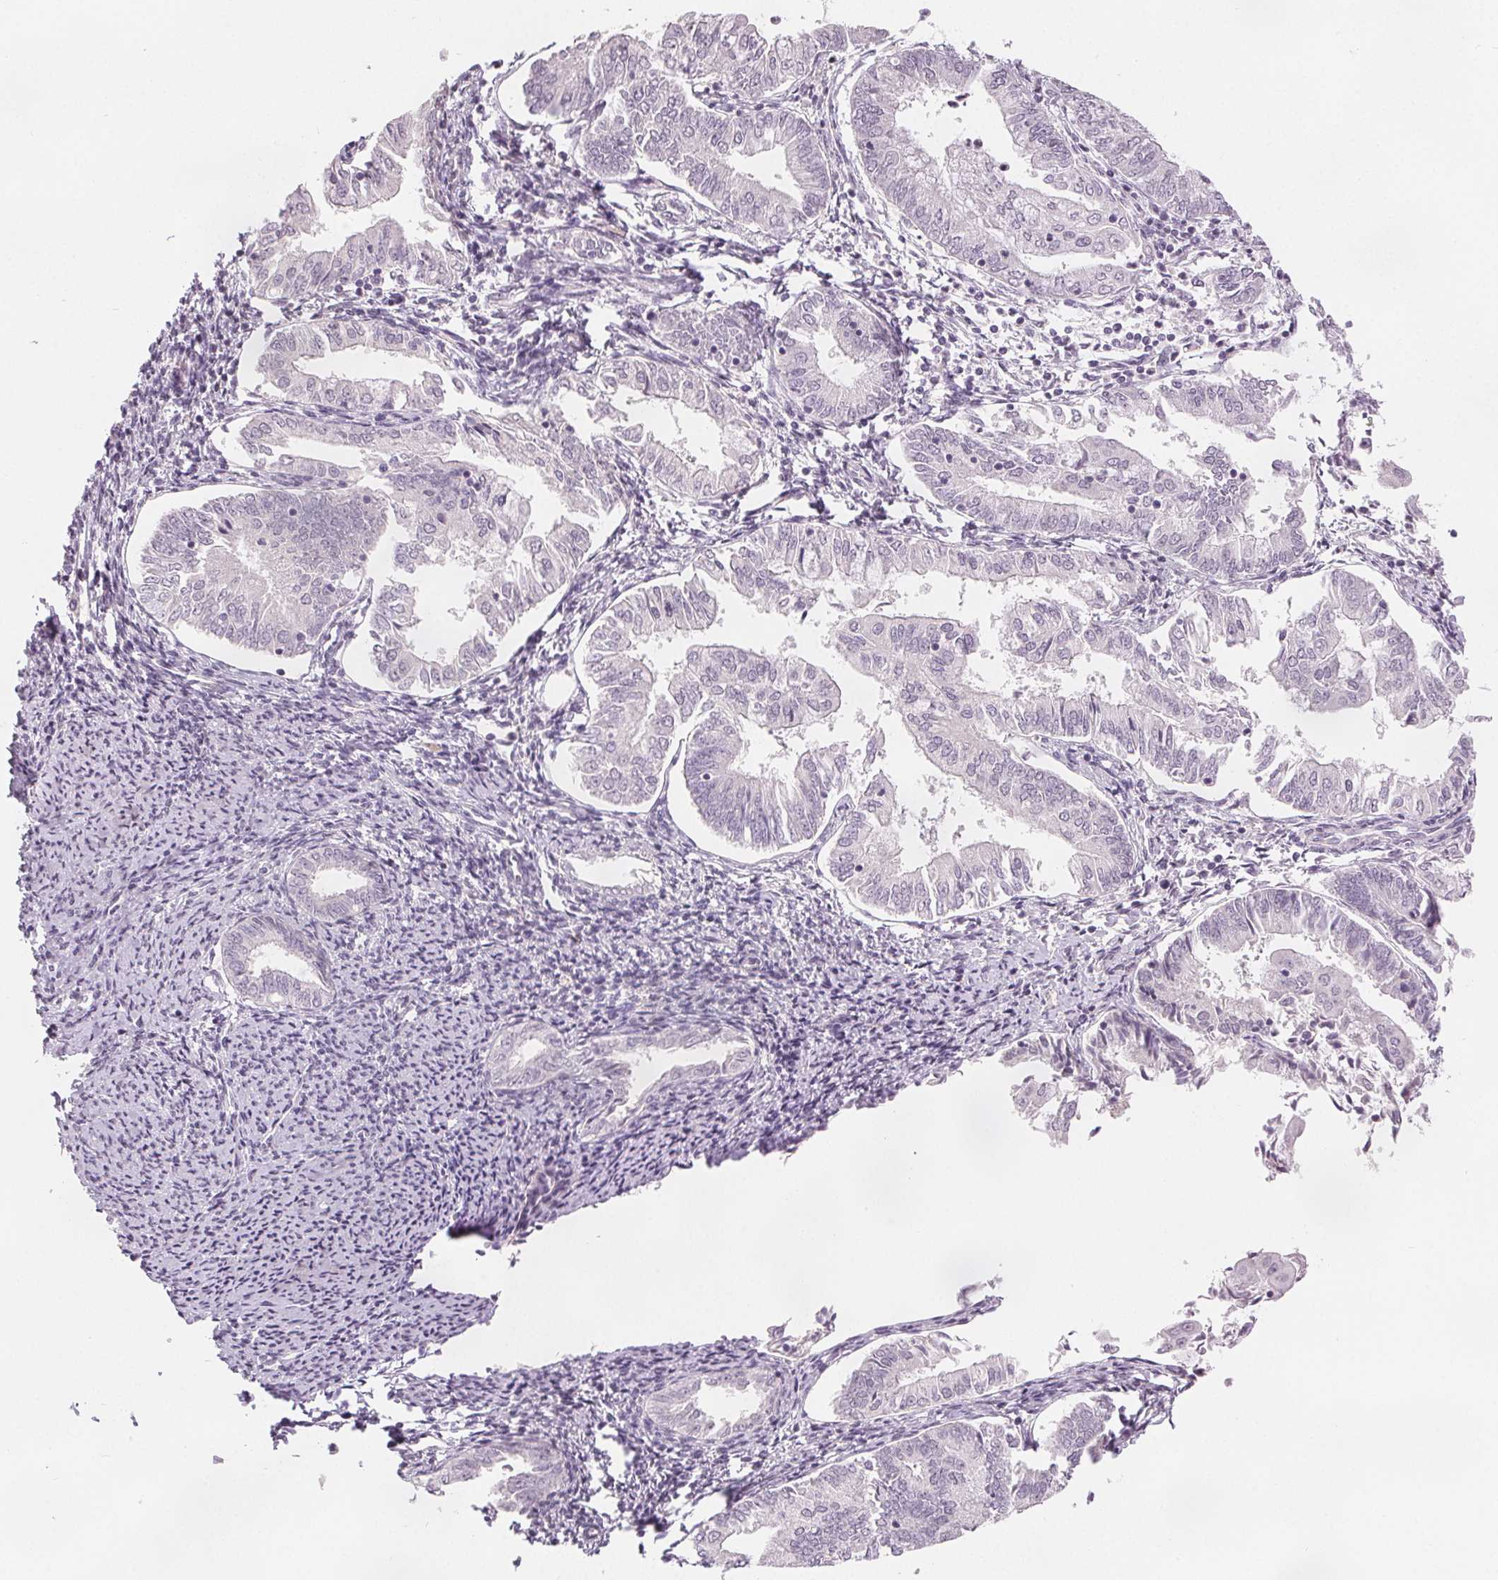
{"staining": {"intensity": "negative", "quantity": "none", "location": "none"}, "tissue": "endometrial cancer", "cell_type": "Tumor cells", "image_type": "cancer", "snomed": [{"axis": "morphology", "description": "Adenocarcinoma, NOS"}, {"axis": "topography", "description": "Endometrium"}], "caption": "Tumor cells are negative for brown protein staining in adenocarcinoma (endometrial).", "gene": "SLC27A5", "patient": {"sex": "female", "age": 55}}